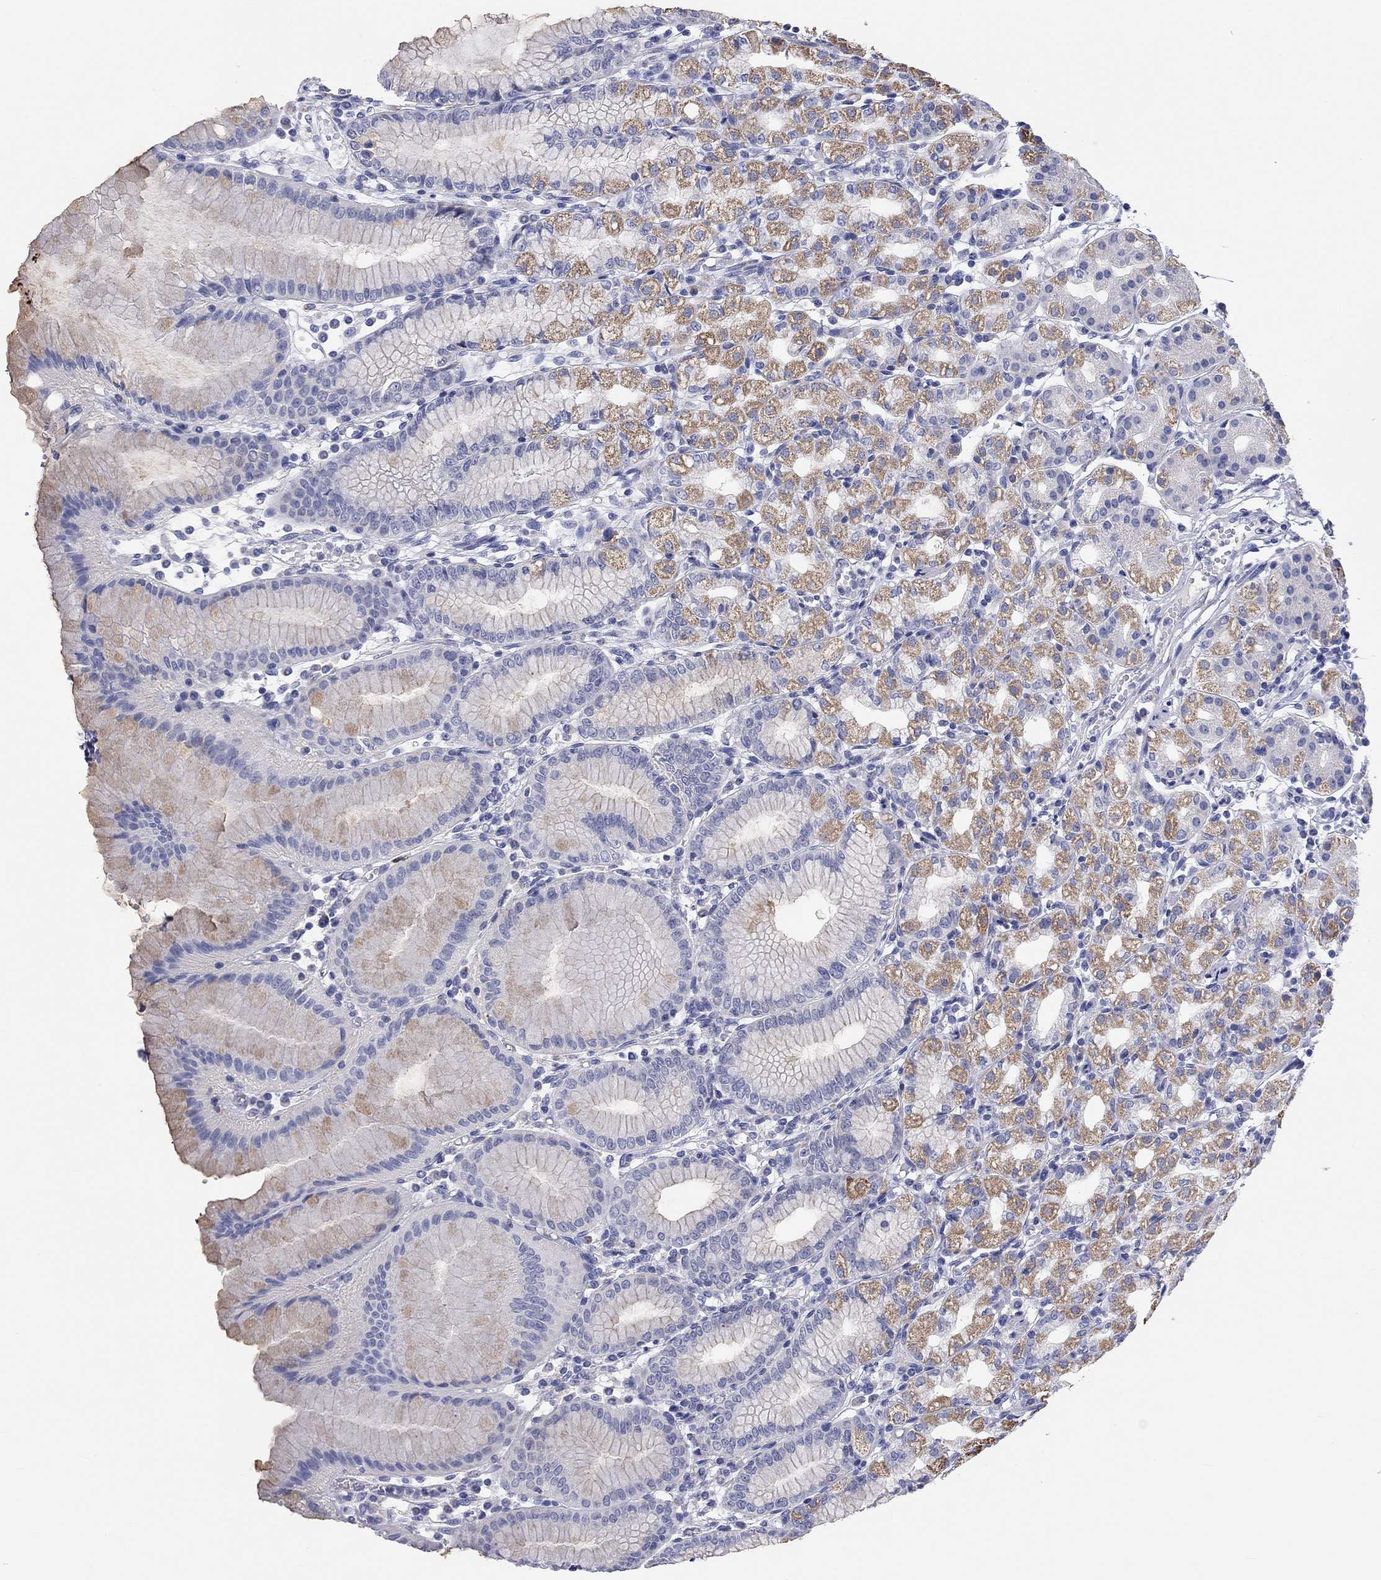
{"staining": {"intensity": "strong", "quantity": "25%-75%", "location": "cytoplasmic/membranous"}, "tissue": "stomach", "cell_type": "Glandular cells", "image_type": "normal", "snomed": [{"axis": "morphology", "description": "Normal tissue, NOS"}, {"axis": "topography", "description": "Skeletal muscle"}, {"axis": "topography", "description": "Stomach"}], "caption": "This histopathology image shows benign stomach stained with immunohistochemistry to label a protein in brown. The cytoplasmic/membranous of glandular cells show strong positivity for the protein. Nuclei are counter-stained blue.", "gene": "RCAN1", "patient": {"sex": "female", "age": 57}}